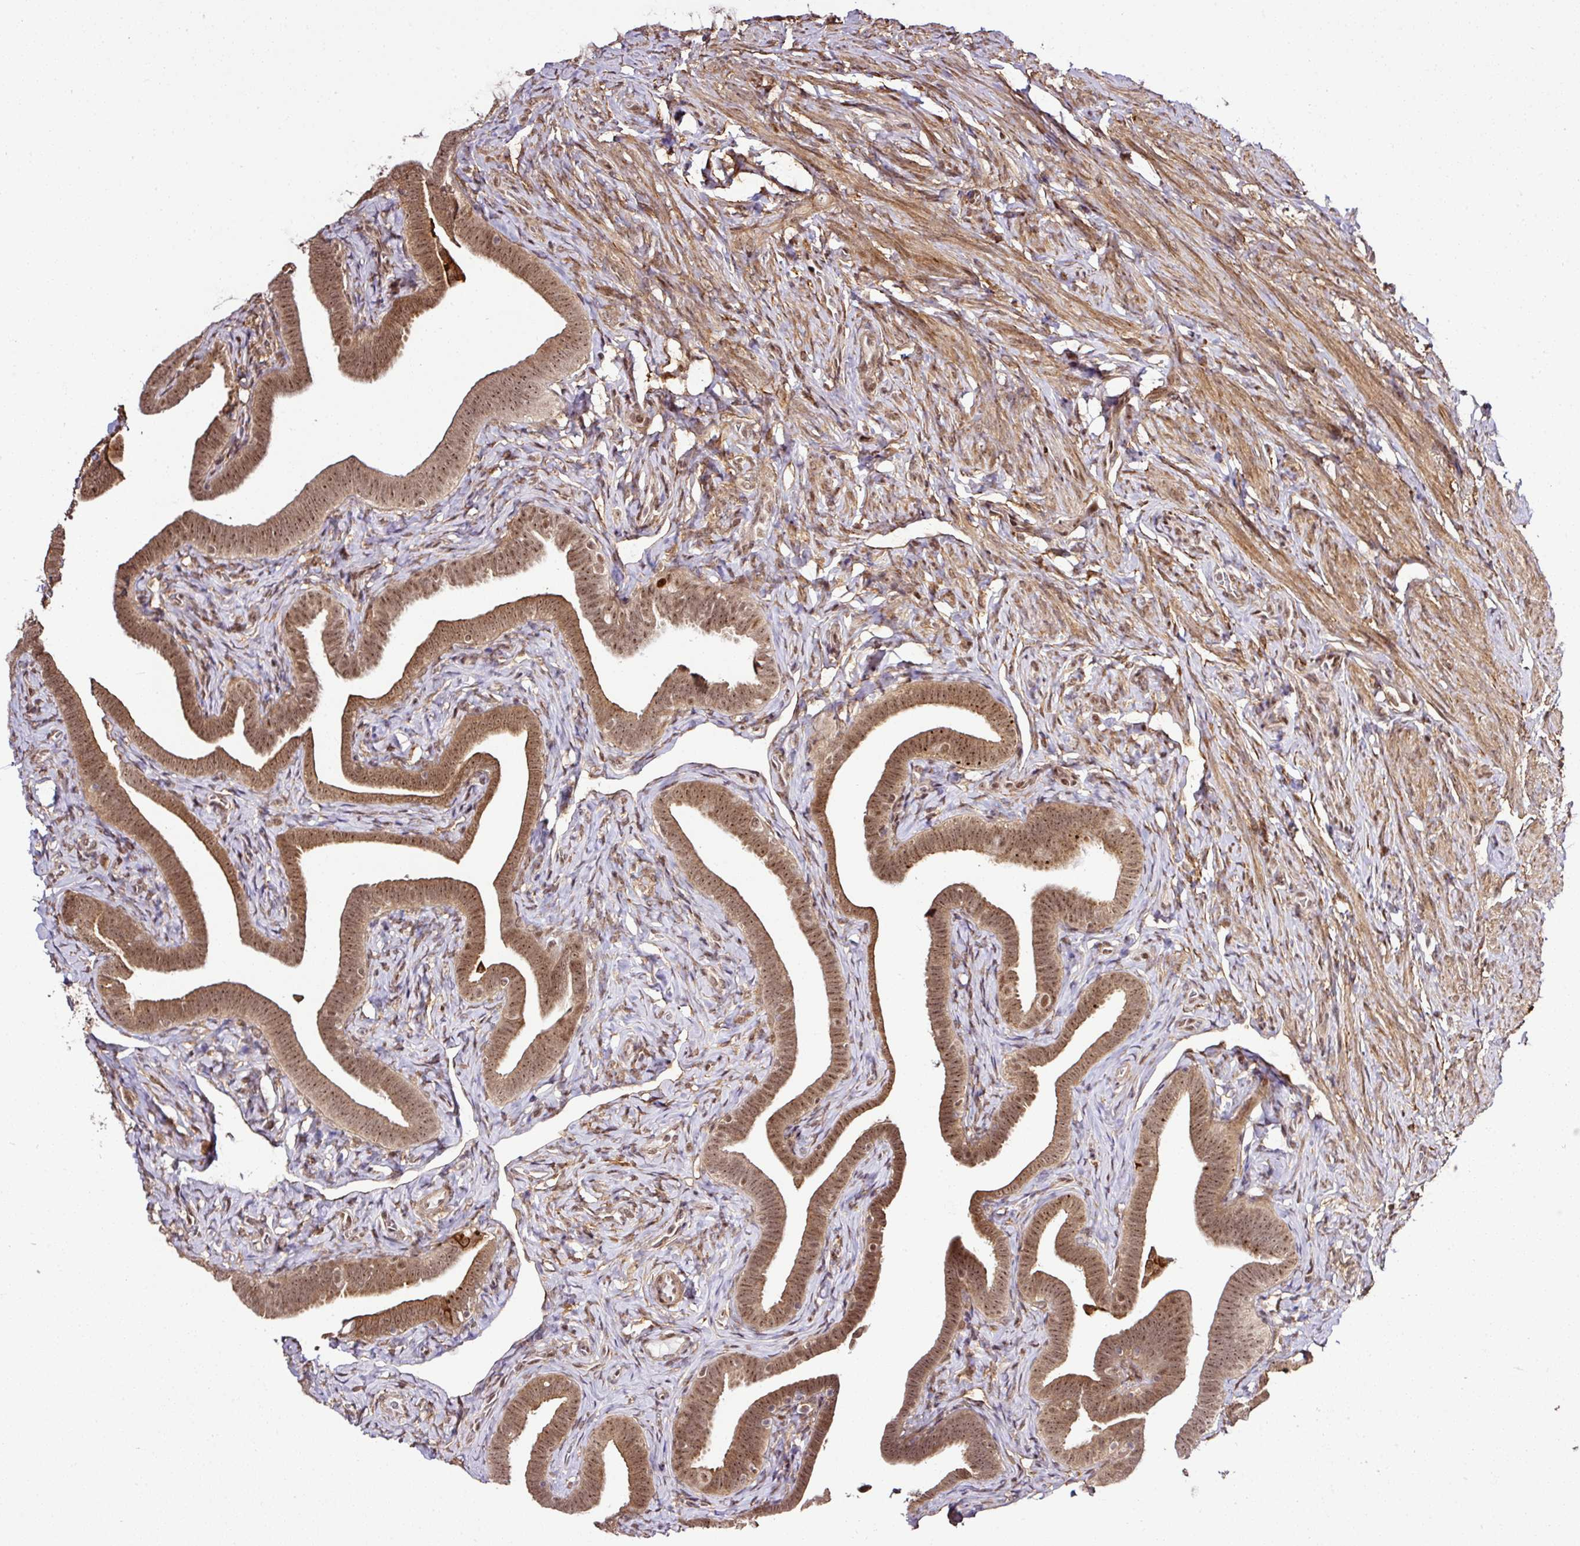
{"staining": {"intensity": "moderate", "quantity": ">75%", "location": "cytoplasmic/membranous,nuclear"}, "tissue": "fallopian tube", "cell_type": "Glandular cells", "image_type": "normal", "snomed": [{"axis": "morphology", "description": "Normal tissue, NOS"}, {"axis": "topography", "description": "Fallopian tube"}], "caption": "This micrograph demonstrates IHC staining of unremarkable fallopian tube, with medium moderate cytoplasmic/membranous,nuclear staining in approximately >75% of glandular cells.", "gene": "FAM153A", "patient": {"sex": "female", "age": 69}}